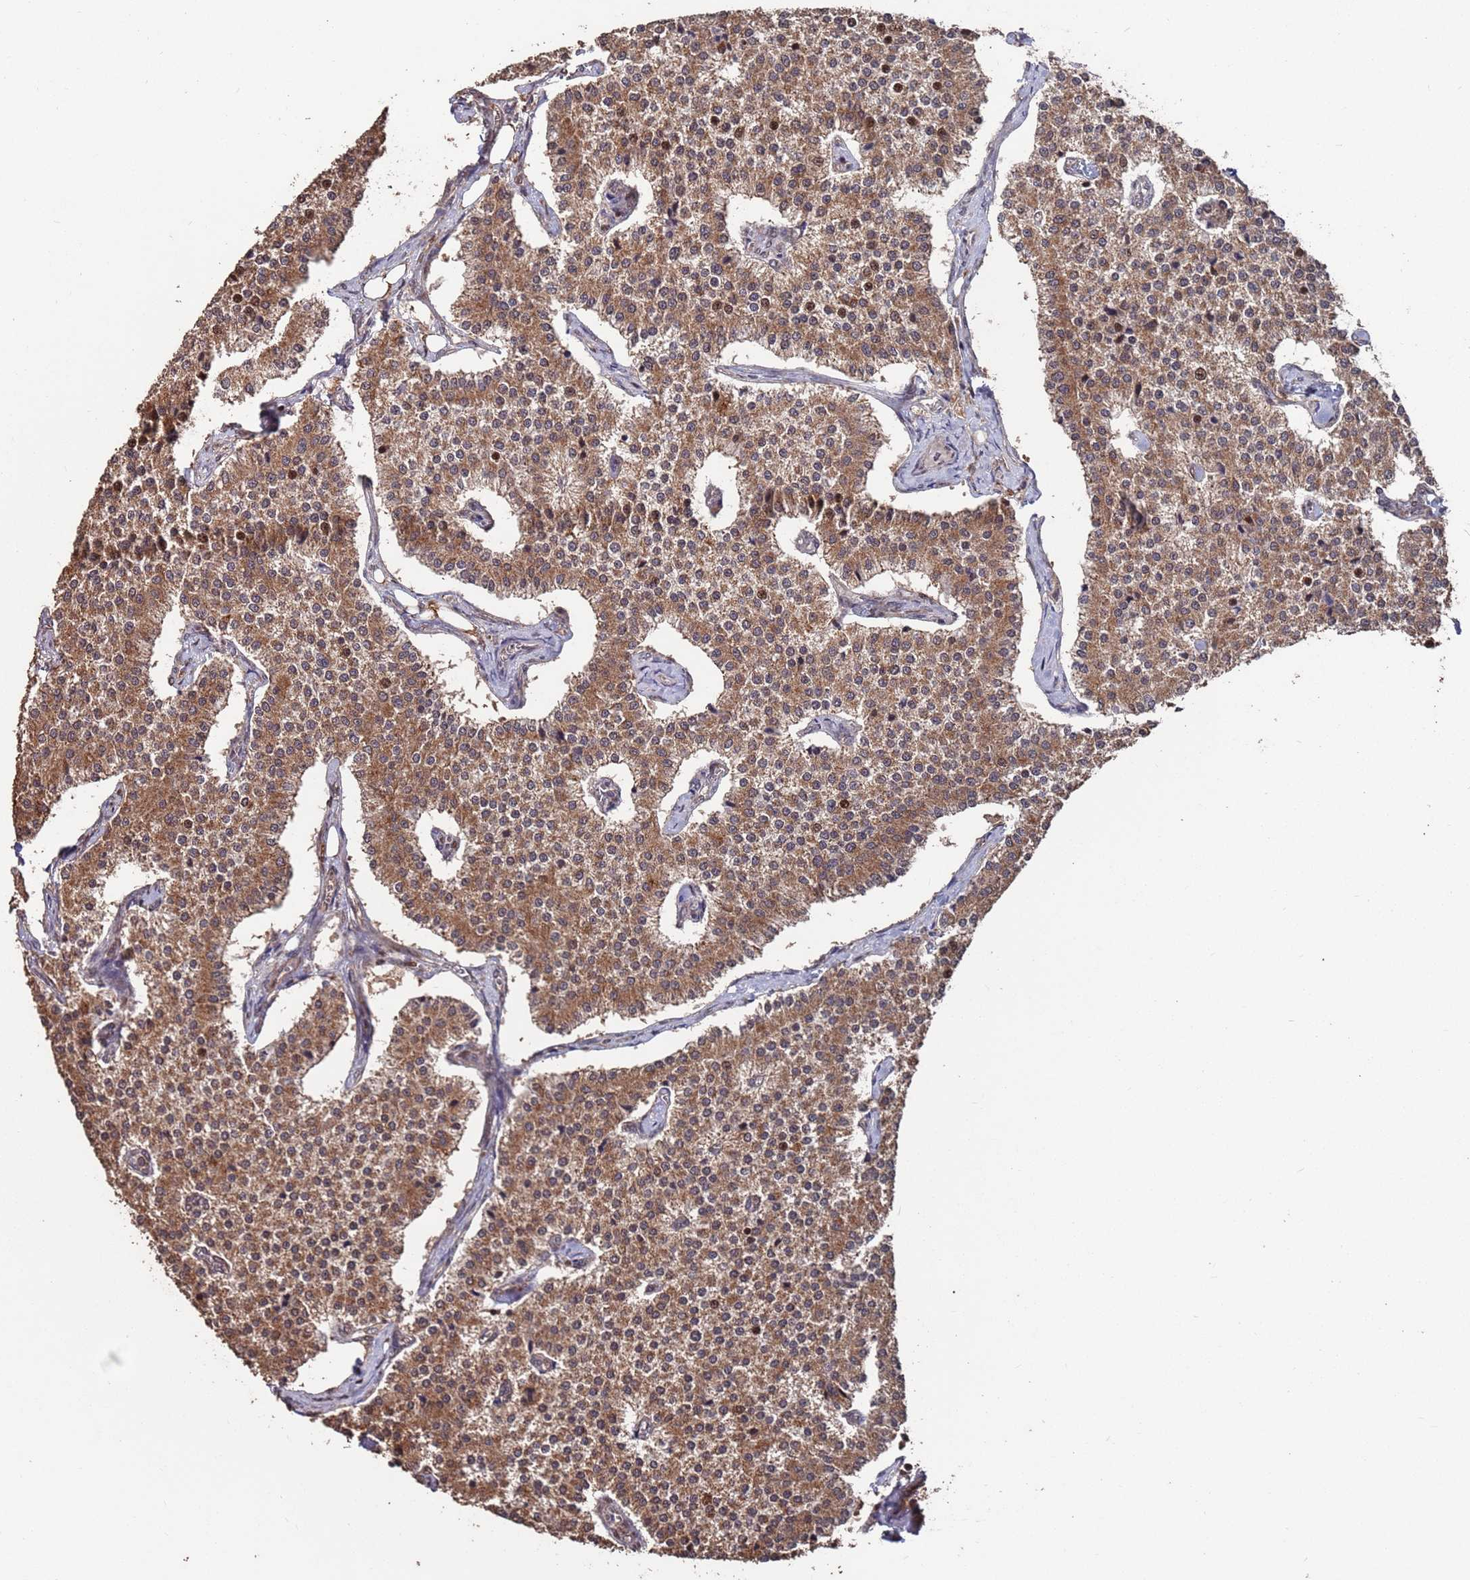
{"staining": {"intensity": "moderate", "quantity": ">75%", "location": "cytoplasmic/membranous"}, "tissue": "carcinoid", "cell_type": "Tumor cells", "image_type": "cancer", "snomed": [{"axis": "morphology", "description": "Carcinoid, malignant, NOS"}, {"axis": "topography", "description": "Colon"}], "caption": "DAB immunohistochemical staining of carcinoid demonstrates moderate cytoplasmic/membranous protein expression in approximately >75% of tumor cells. (Brightfield microscopy of DAB IHC at high magnification).", "gene": "PRR7", "patient": {"sex": "female", "age": 52}}